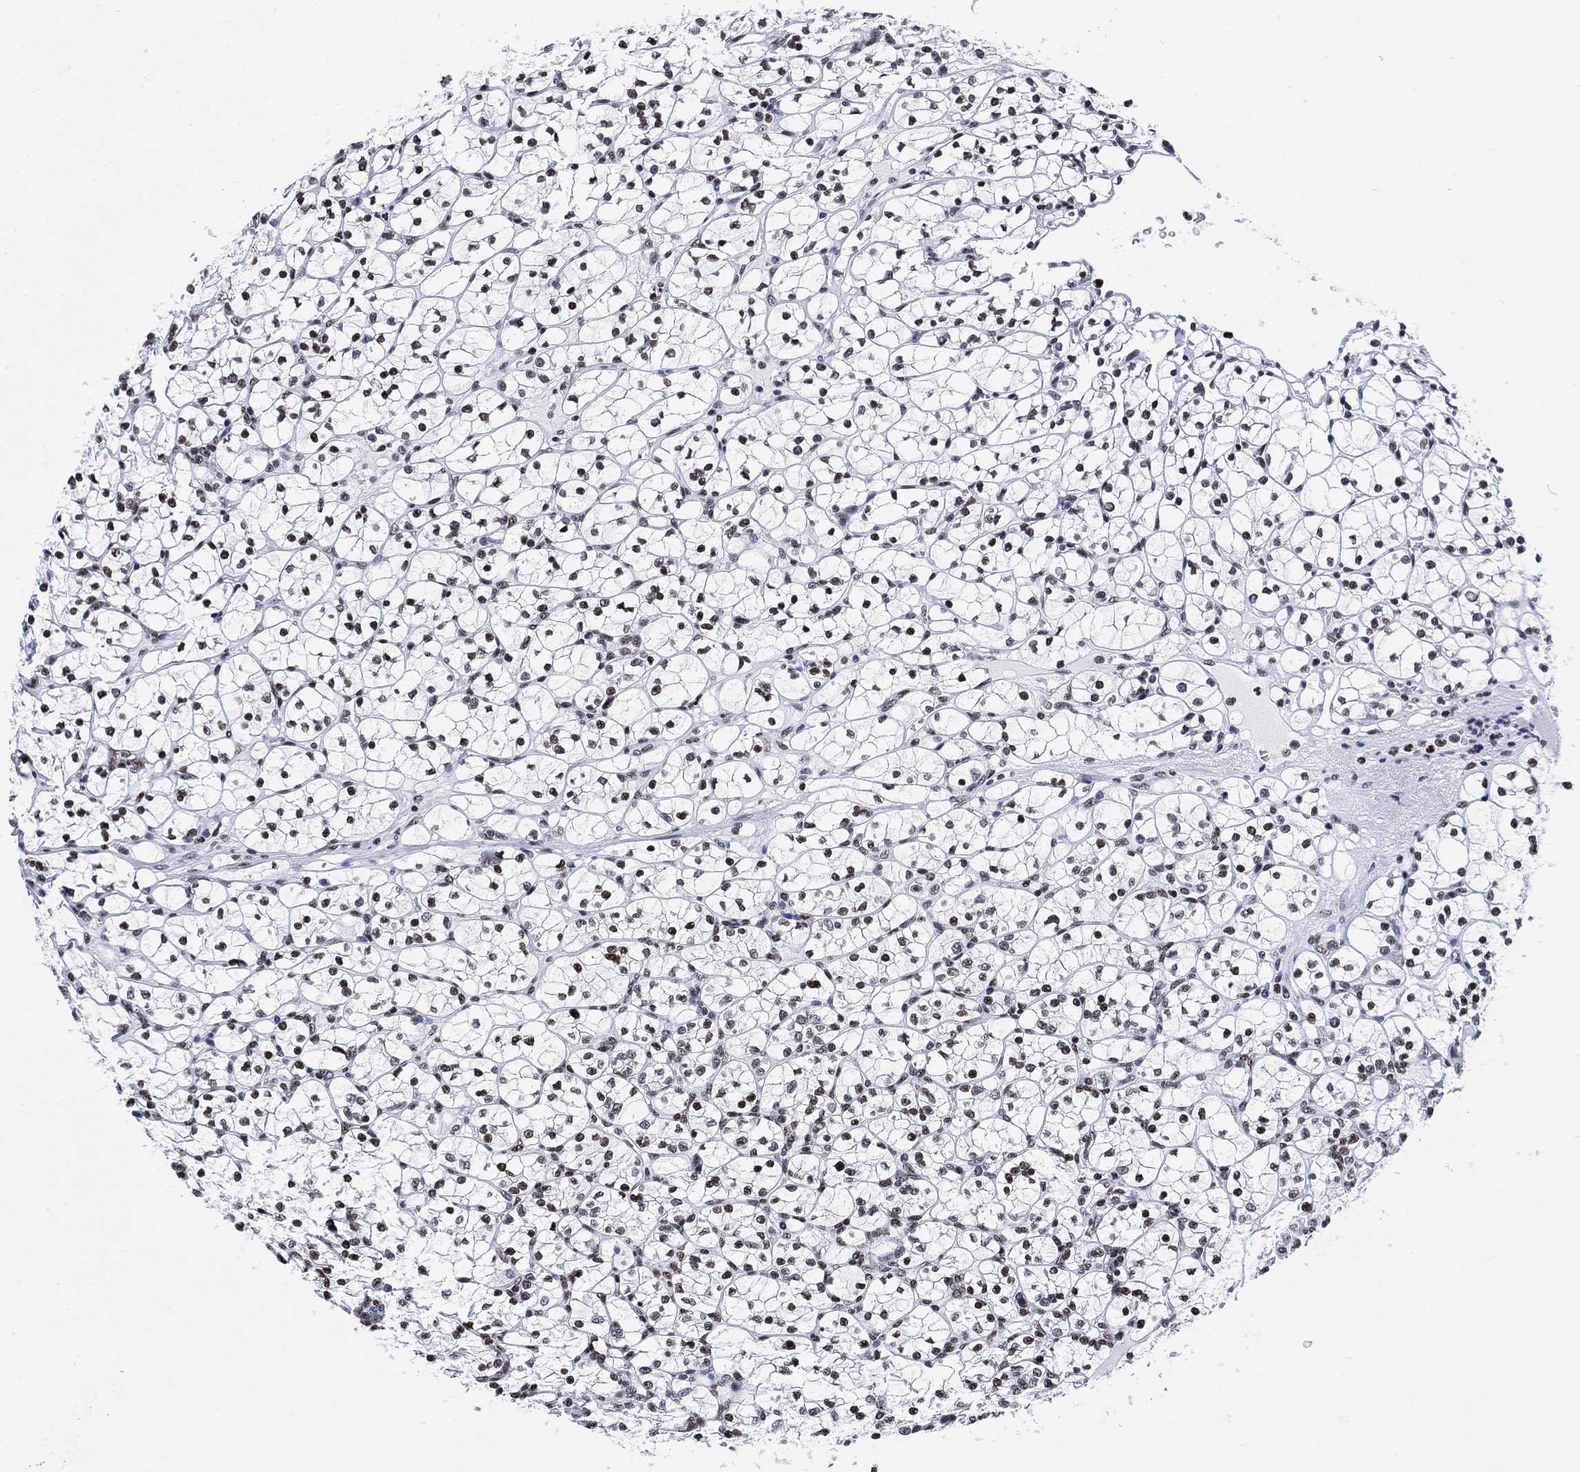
{"staining": {"intensity": "moderate", "quantity": ">75%", "location": "nuclear"}, "tissue": "renal cancer", "cell_type": "Tumor cells", "image_type": "cancer", "snomed": [{"axis": "morphology", "description": "Adenocarcinoma, NOS"}, {"axis": "topography", "description": "Kidney"}], "caption": "Protein expression analysis of renal adenocarcinoma demonstrates moderate nuclear expression in about >75% of tumor cells. Nuclei are stained in blue.", "gene": "H1-10", "patient": {"sex": "female", "age": 89}}